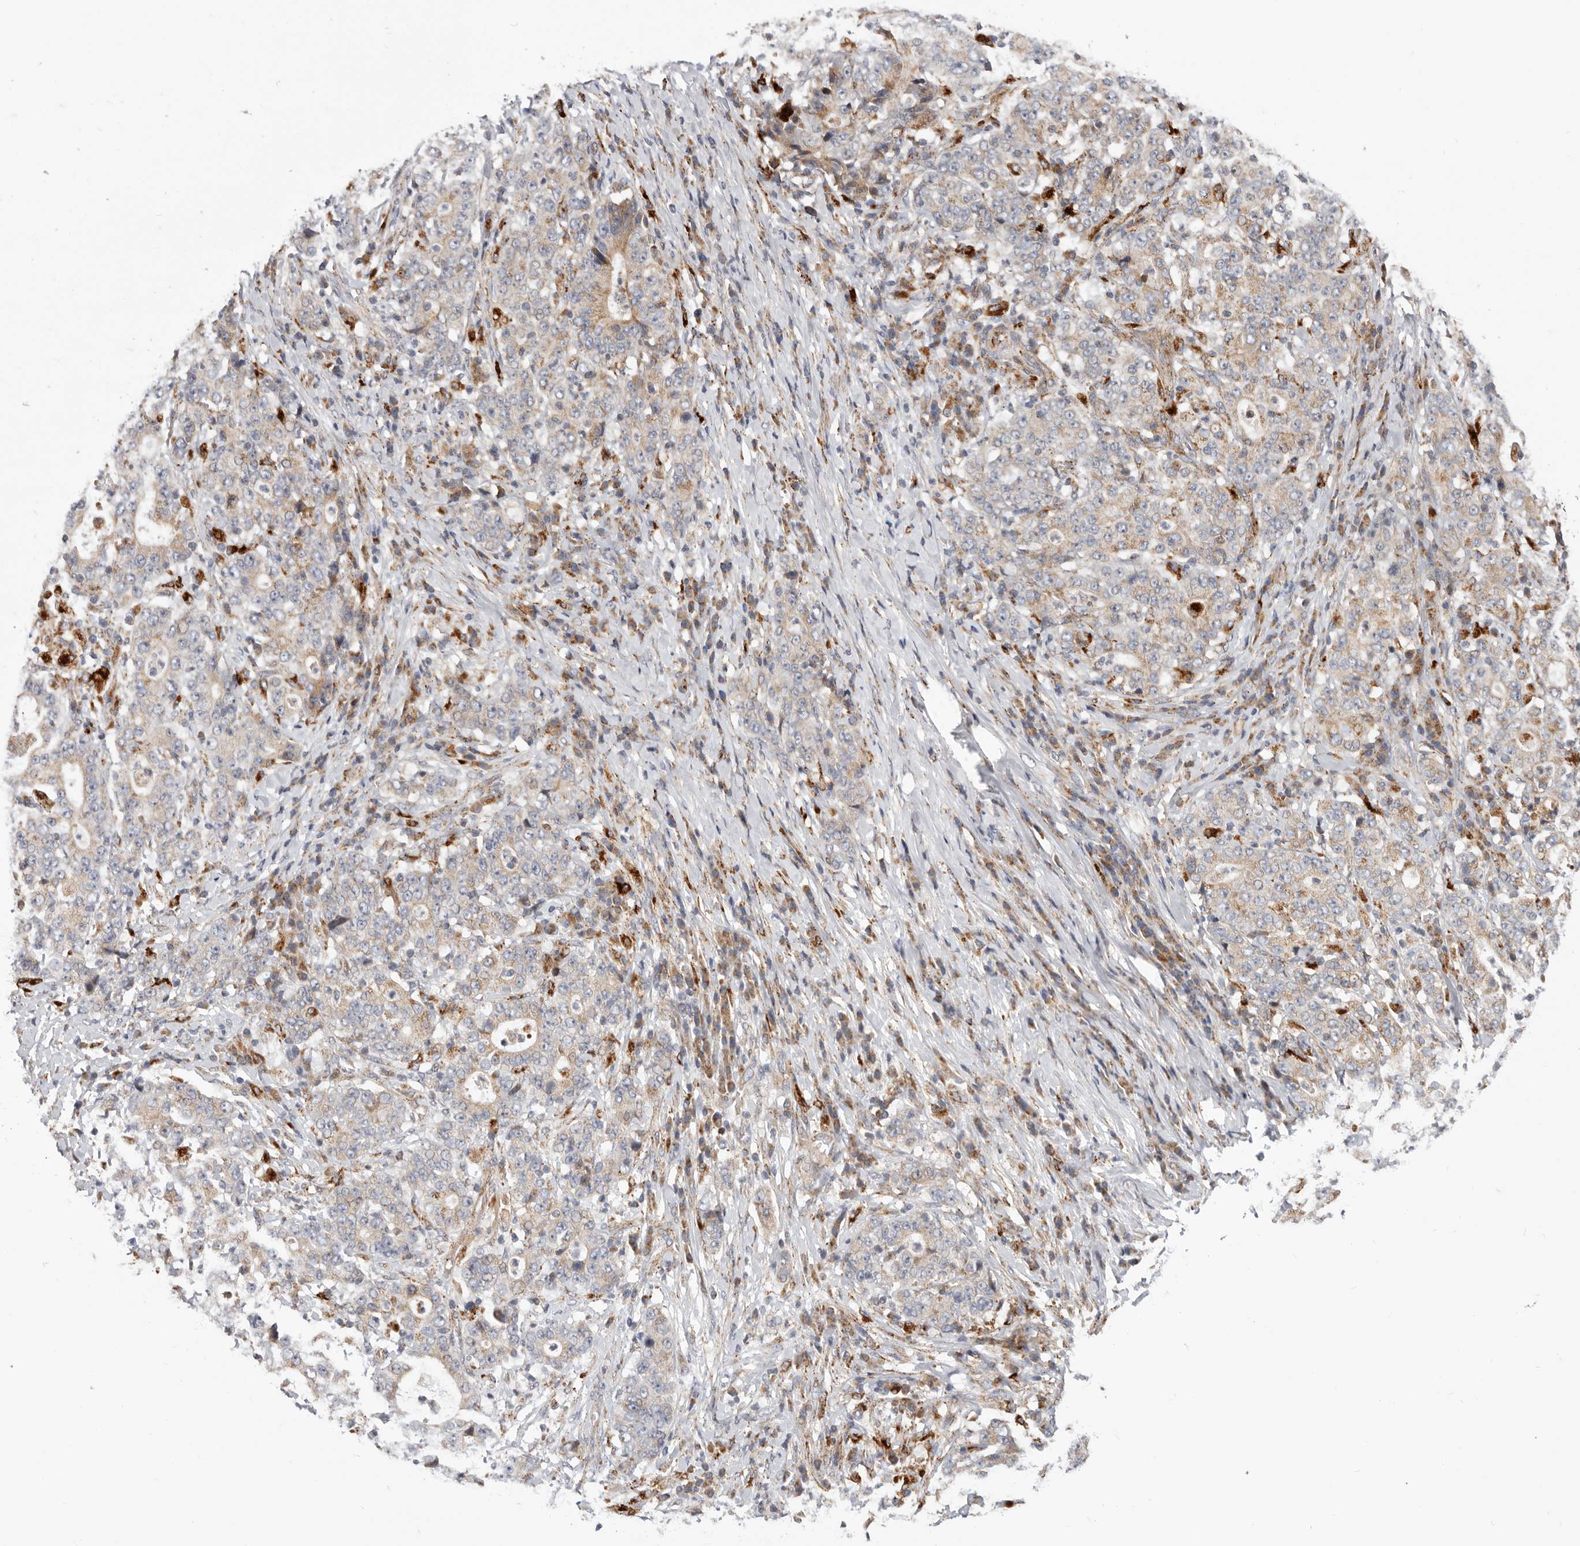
{"staining": {"intensity": "weak", "quantity": ">75%", "location": "cytoplasmic/membranous"}, "tissue": "stomach cancer", "cell_type": "Tumor cells", "image_type": "cancer", "snomed": [{"axis": "morphology", "description": "Normal tissue, NOS"}, {"axis": "morphology", "description": "Adenocarcinoma, NOS"}, {"axis": "topography", "description": "Stomach, upper"}, {"axis": "topography", "description": "Stomach"}], "caption": "IHC (DAB (3,3'-diaminobenzidine)) staining of human stomach adenocarcinoma shows weak cytoplasmic/membranous protein staining in about >75% of tumor cells.", "gene": "TOR3A", "patient": {"sex": "male", "age": 59}}